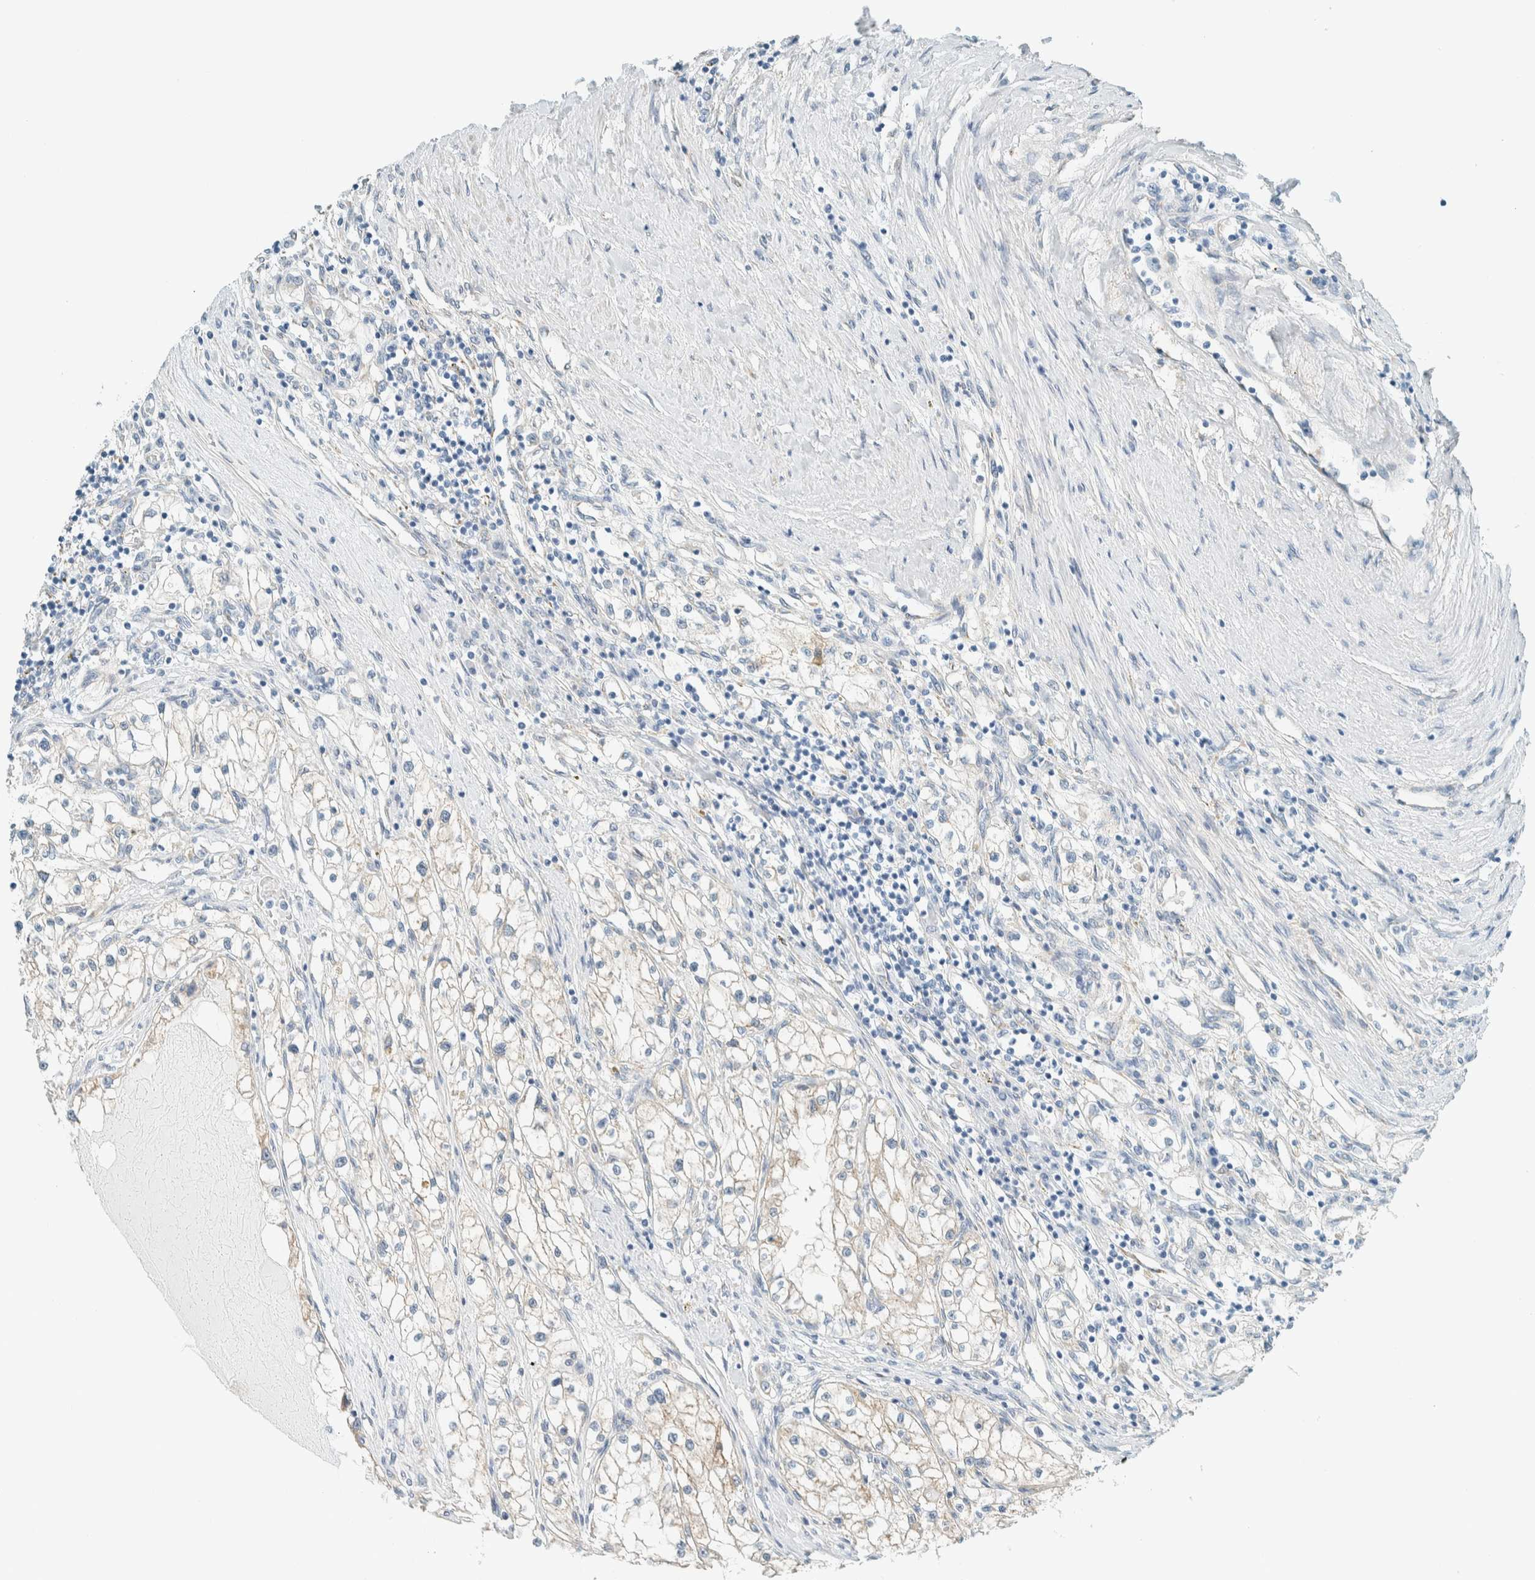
{"staining": {"intensity": "moderate", "quantity": "<25%", "location": "cytoplasmic/membranous"}, "tissue": "renal cancer", "cell_type": "Tumor cells", "image_type": "cancer", "snomed": [{"axis": "morphology", "description": "Adenocarcinoma, NOS"}, {"axis": "topography", "description": "Kidney"}], "caption": "High-power microscopy captured an IHC photomicrograph of renal cancer (adenocarcinoma), revealing moderate cytoplasmic/membranous positivity in about <25% of tumor cells. (DAB (3,3'-diaminobenzidine) IHC with brightfield microscopy, high magnification).", "gene": "ALDH7A1", "patient": {"sex": "male", "age": 68}}